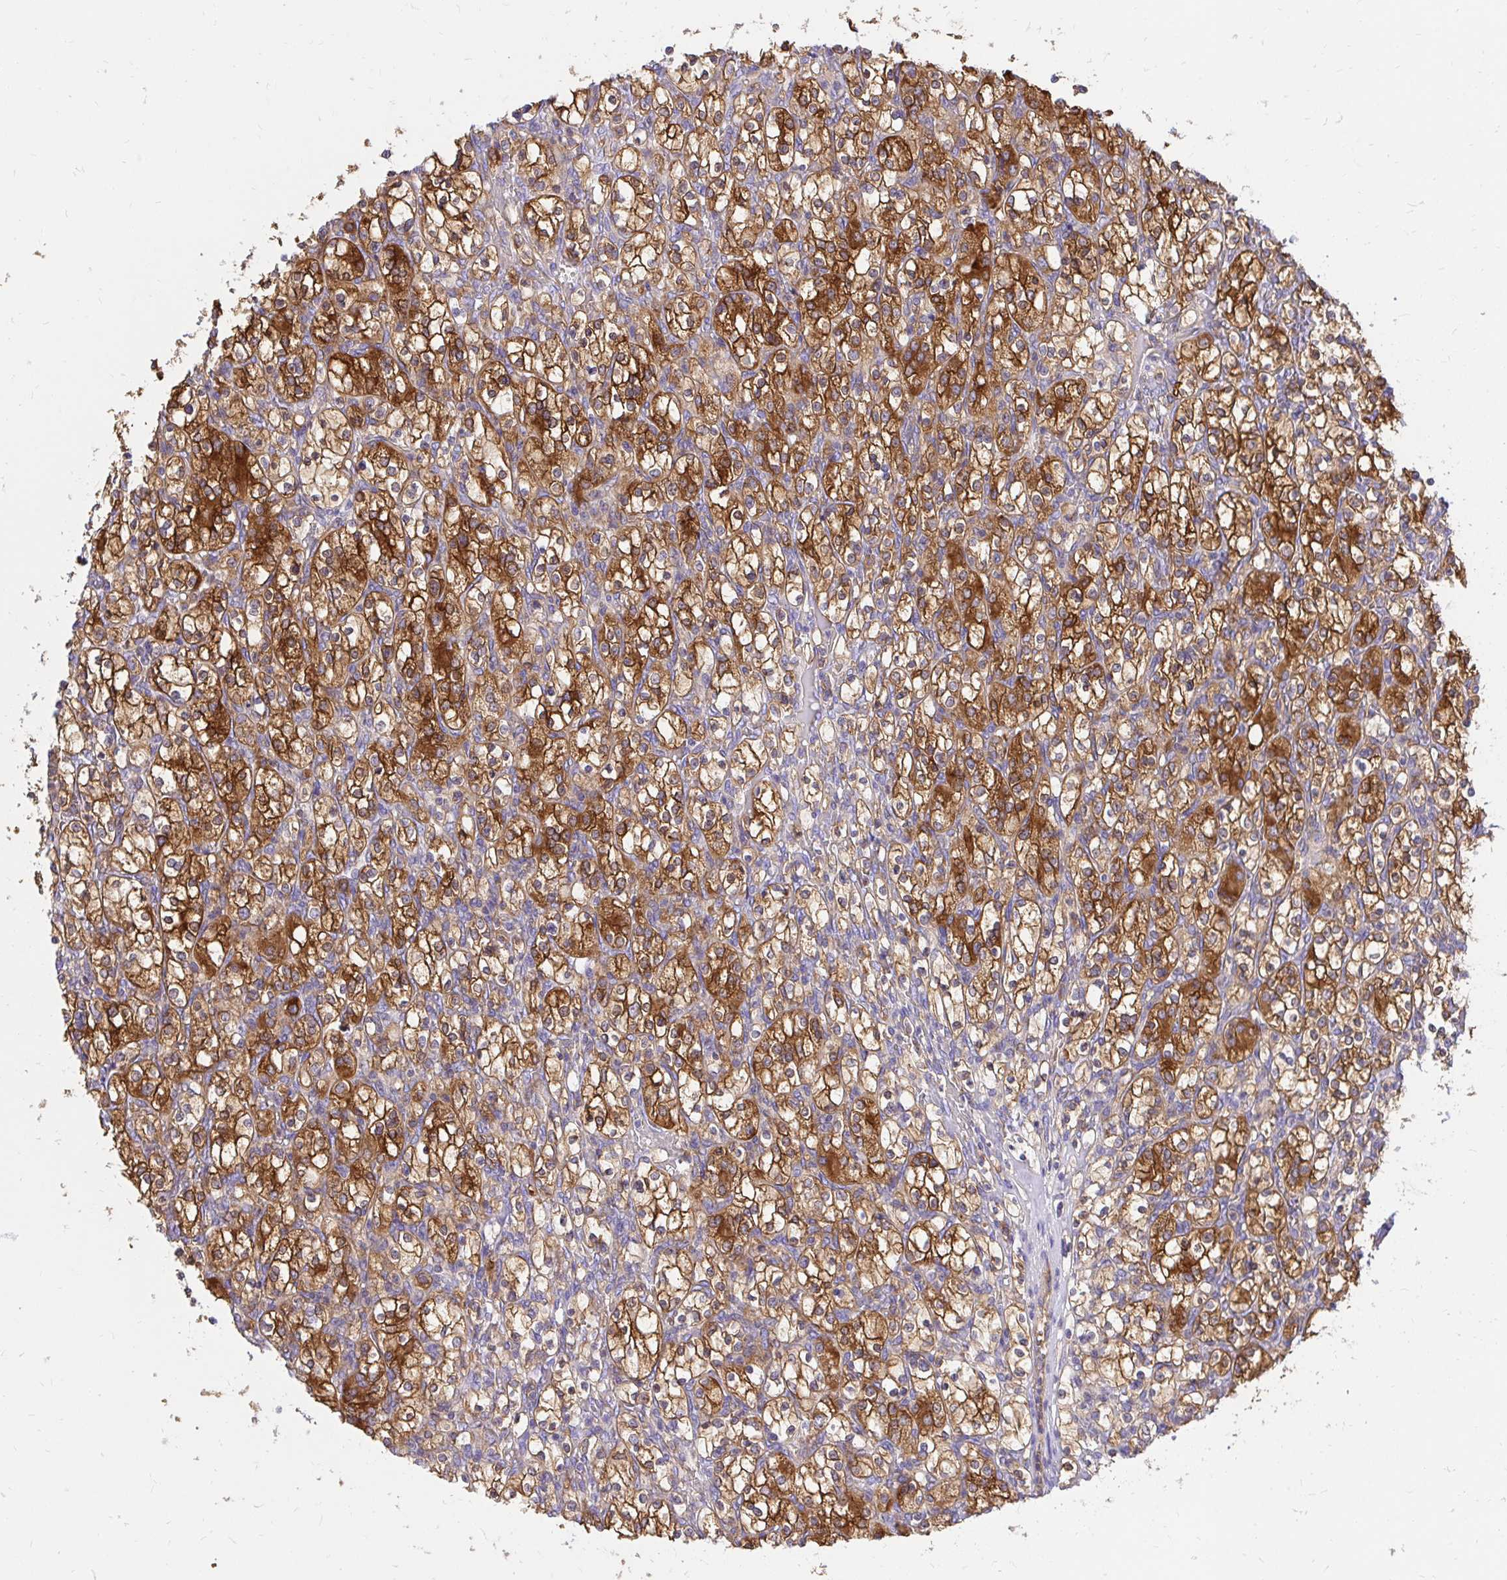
{"staining": {"intensity": "strong", "quantity": "25%-75%", "location": "cytoplasmic/membranous"}, "tissue": "renal cancer", "cell_type": "Tumor cells", "image_type": "cancer", "snomed": [{"axis": "morphology", "description": "Adenocarcinoma, NOS"}, {"axis": "topography", "description": "Kidney"}], "caption": "A brown stain labels strong cytoplasmic/membranous positivity of a protein in adenocarcinoma (renal) tumor cells. (brown staining indicates protein expression, while blue staining denotes nuclei).", "gene": "ABCB10", "patient": {"sex": "female", "age": 83}}